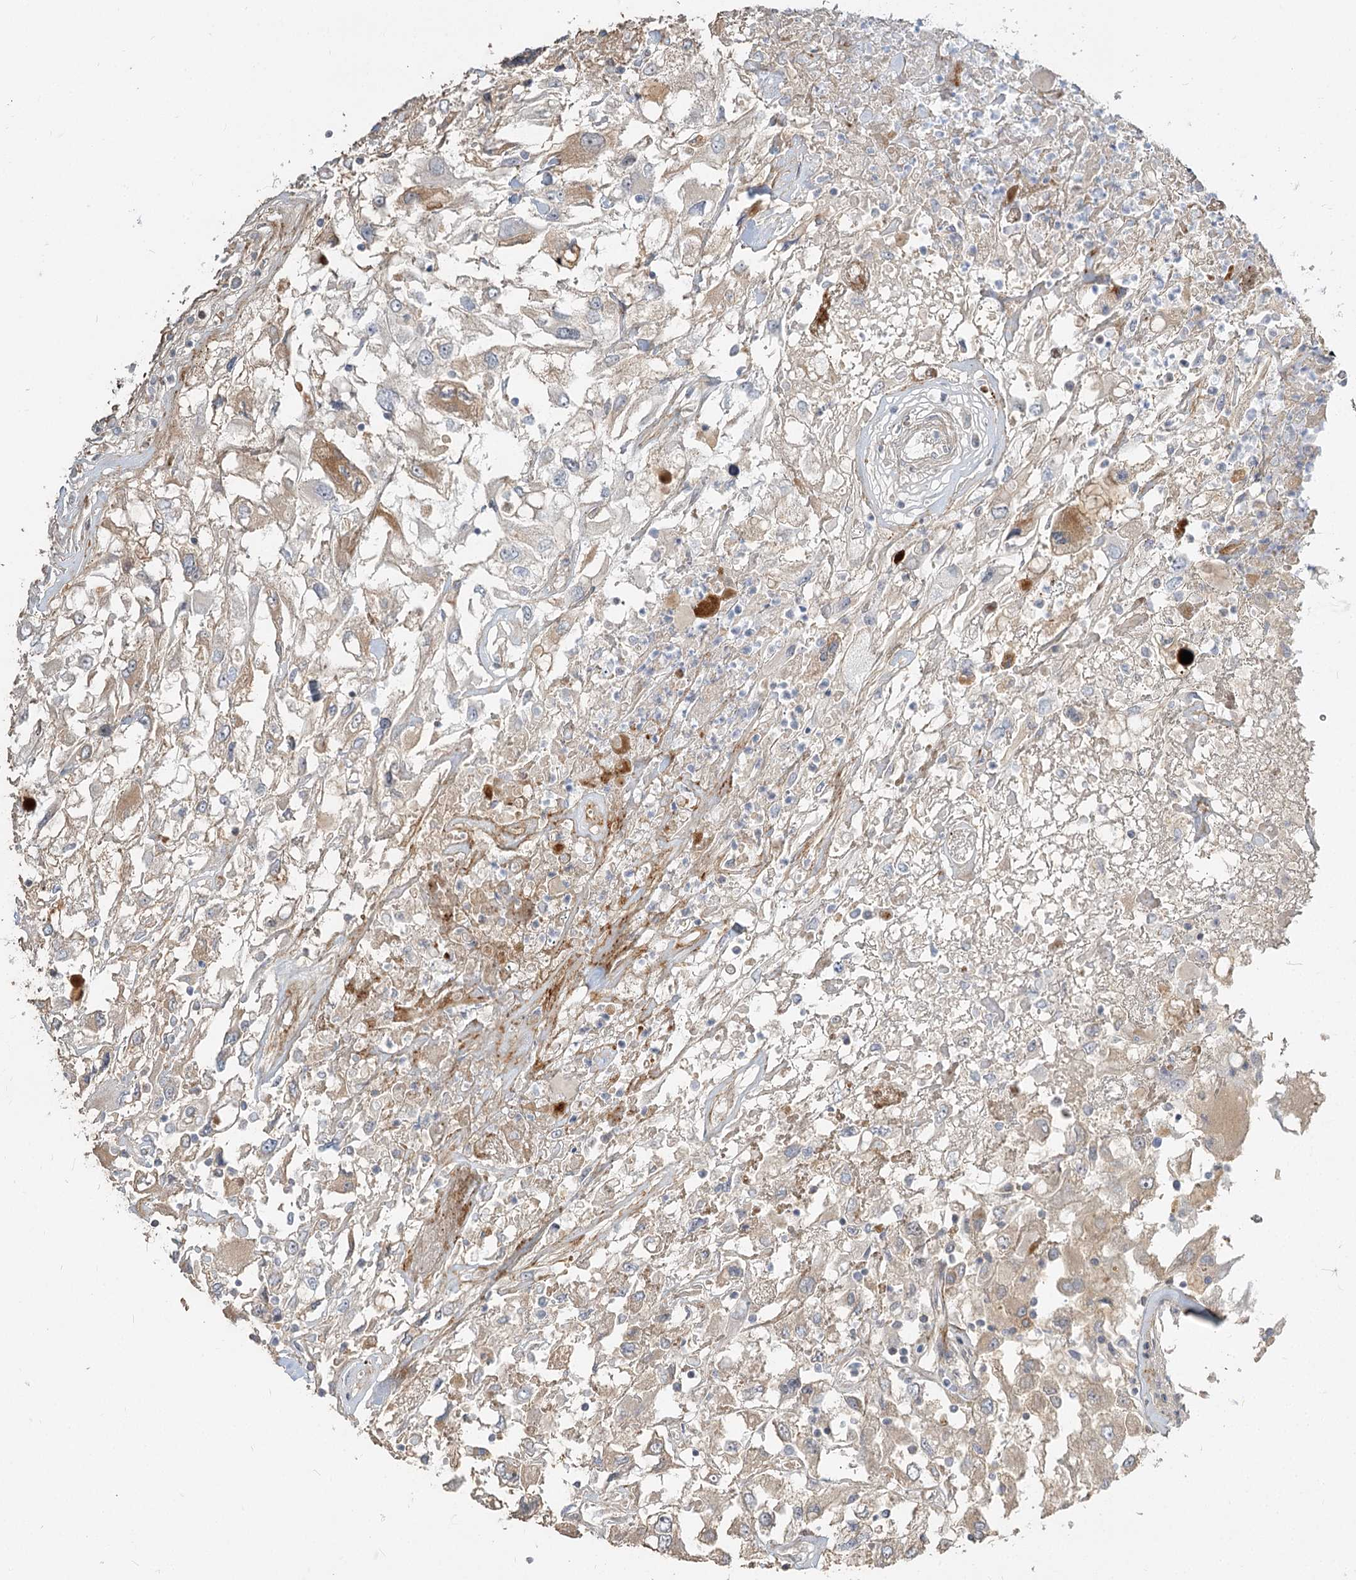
{"staining": {"intensity": "weak", "quantity": "<25%", "location": "cytoplasmic/membranous"}, "tissue": "renal cancer", "cell_type": "Tumor cells", "image_type": "cancer", "snomed": [{"axis": "morphology", "description": "Adenocarcinoma, NOS"}, {"axis": "topography", "description": "Kidney"}], "caption": "Tumor cells show no significant protein positivity in renal cancer. (Brightfield microscopy of DAB (3,3'-diaminobenzidine) immunohistochemistry (IHC) at high magnification).", "gene": "GUCY2C", "patient": {"sex": "female", "age": 52}}